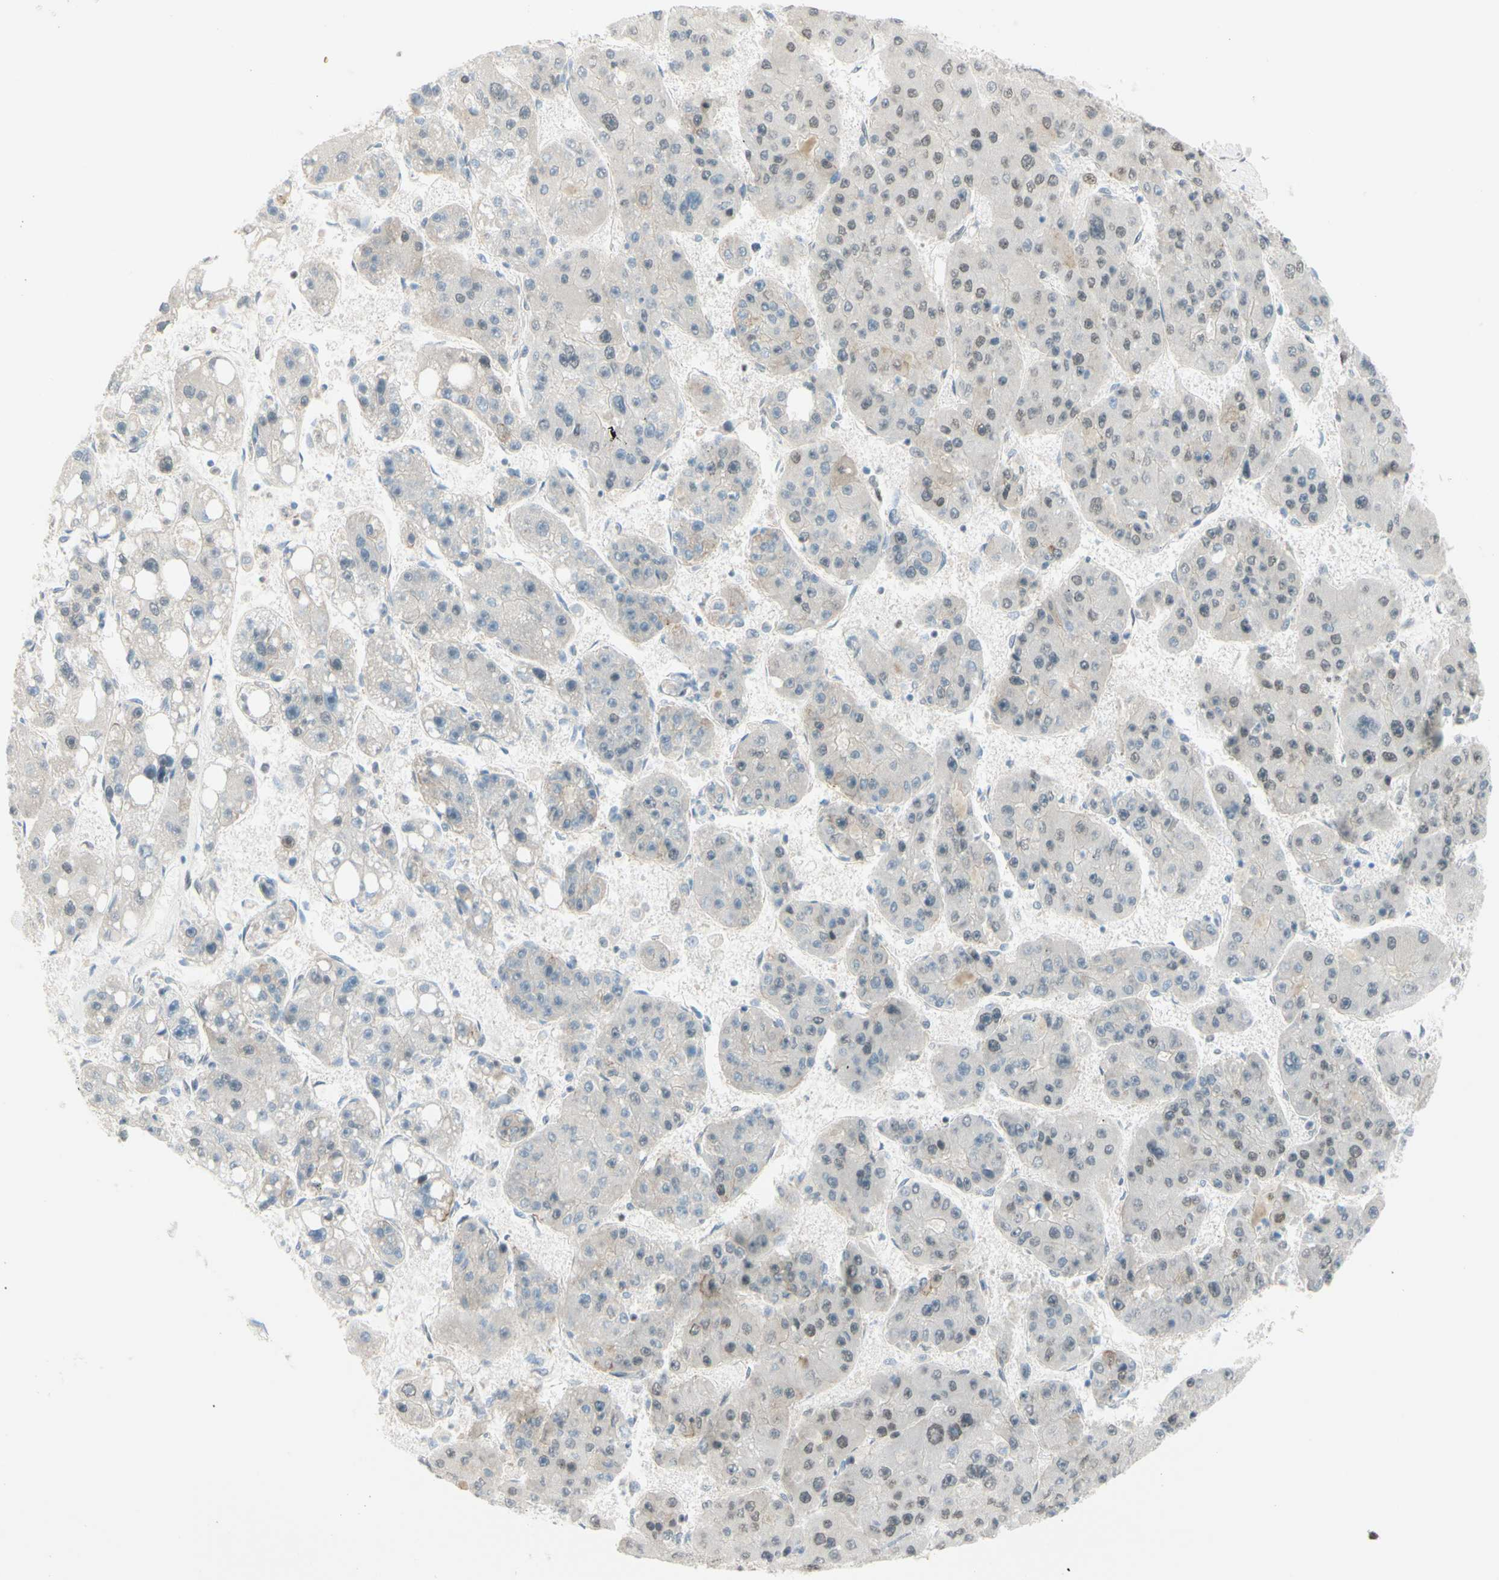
{"staining": {"intensity": "weak", "quantity": "<25%", "location": "nuclear"}, "tissue": "liver cancer", "cell_type": "Tumor cells", "image_type": "cancer", "snomed": [{"axis": "morphology", "description": "Carcinoma, Hepatocellular, NOS"}, {"axis": "topography", "description": "Liver"}], "caption": "Immunohistochemistry (IHC) image of liver hepatocellular carcinoma stained for a protein (brown), which shows no staining in tumor cells.", "gene": "SUFU", "patient": {"sex": "female", "age": 61}}